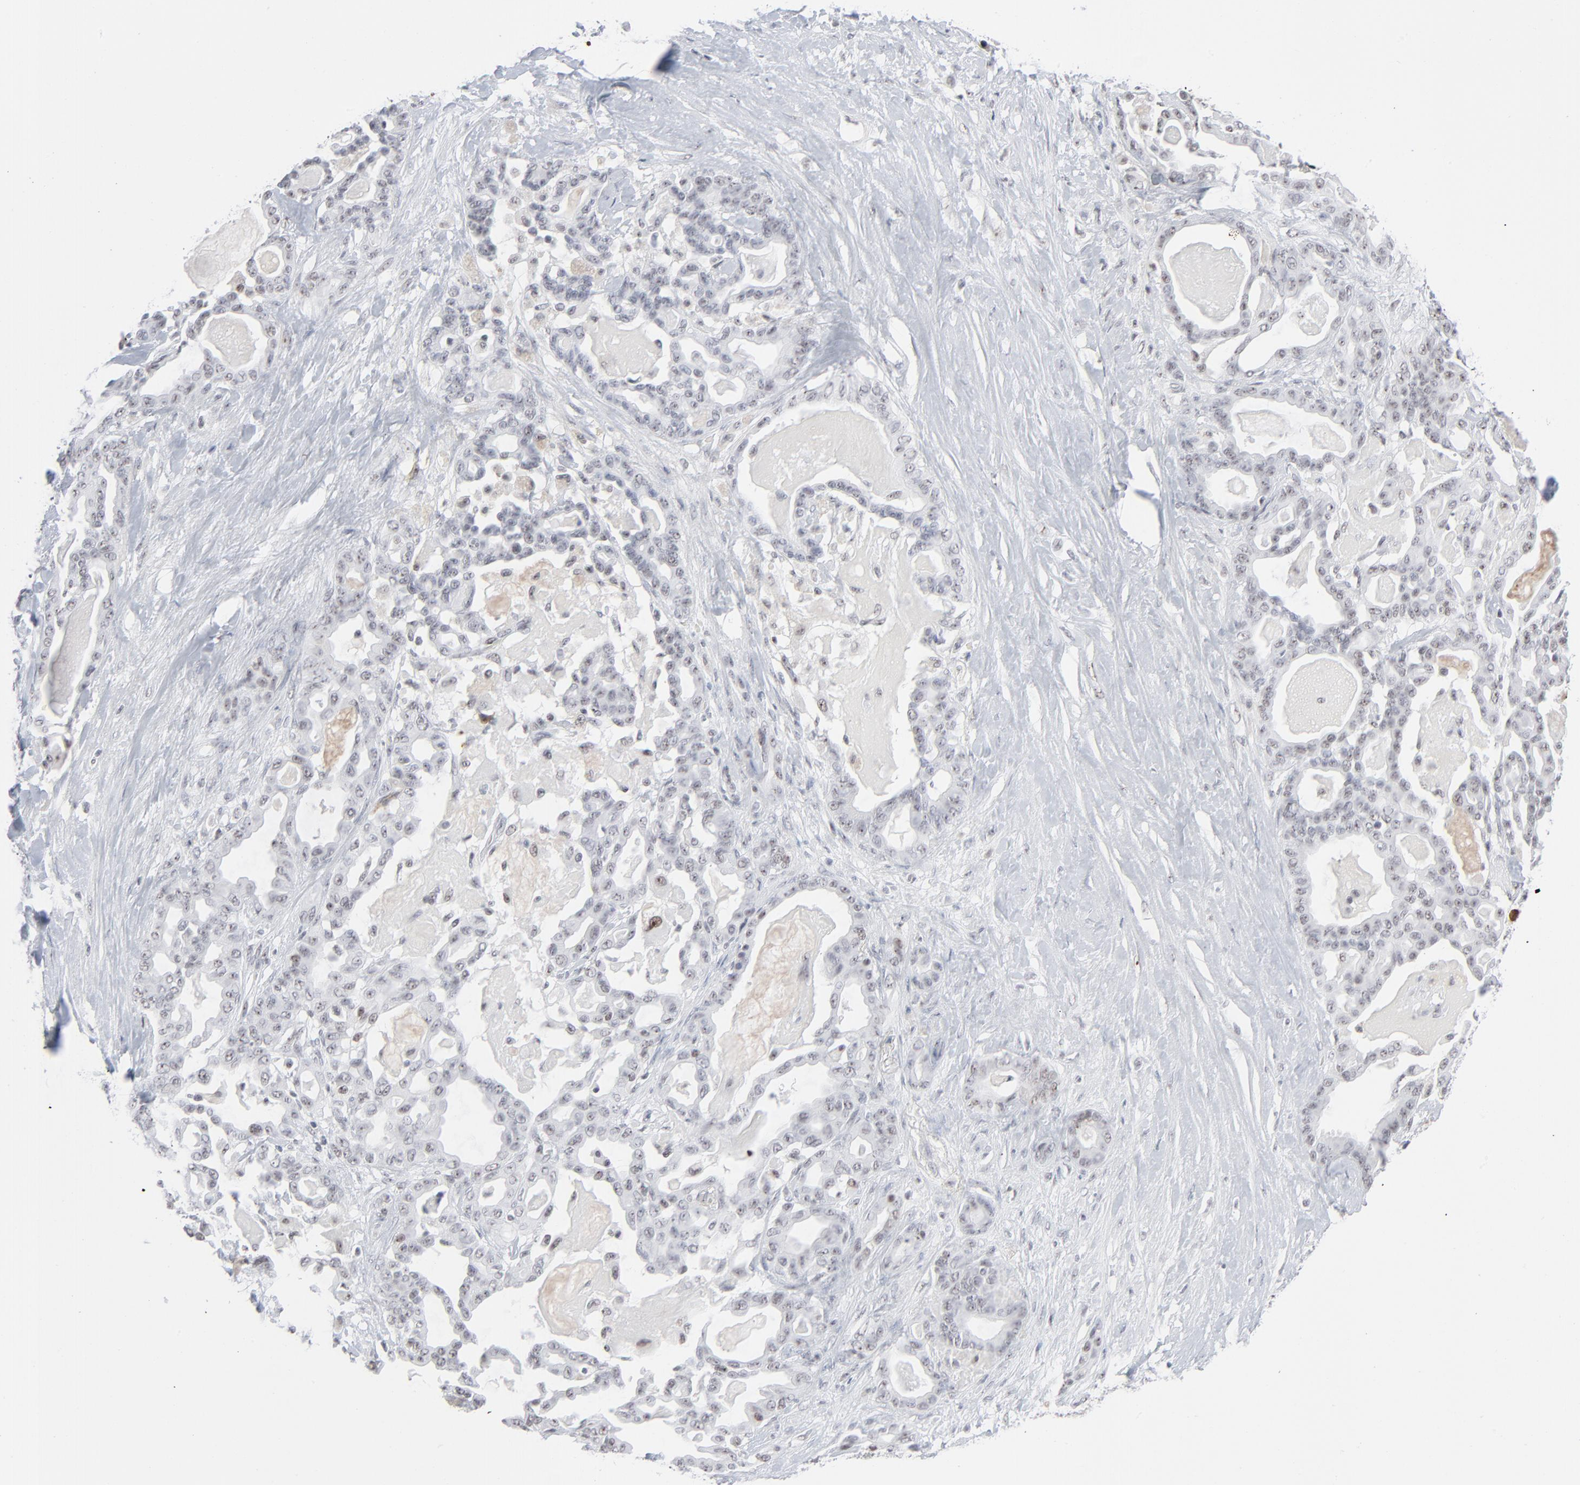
{"staining": {"intensity": "weak", "quantity": "25%-75%", "location": "nuclear"}, "tissue": "pancreatic cancer", "cell_type": "Tumor cells", "image_type": "cancer", "snomed": [{"axis": "morphology", "description": "Adenocarcinoma, NOS"}, {"axis": "topography", "description": "Pancreas"}], "caption": "Immunohistochemical staining of human adenocarcinoma (pancreatic) displays low levels of weak nuclear protein expression in about 25%-75% of tumor cells. (DAB (3,3'-diaminobenzidine) = brown stain, brightfield microscopy at high magnification).", "gene": "MPHOSPH6", "patient": {"sex": "male", "age": 63}}